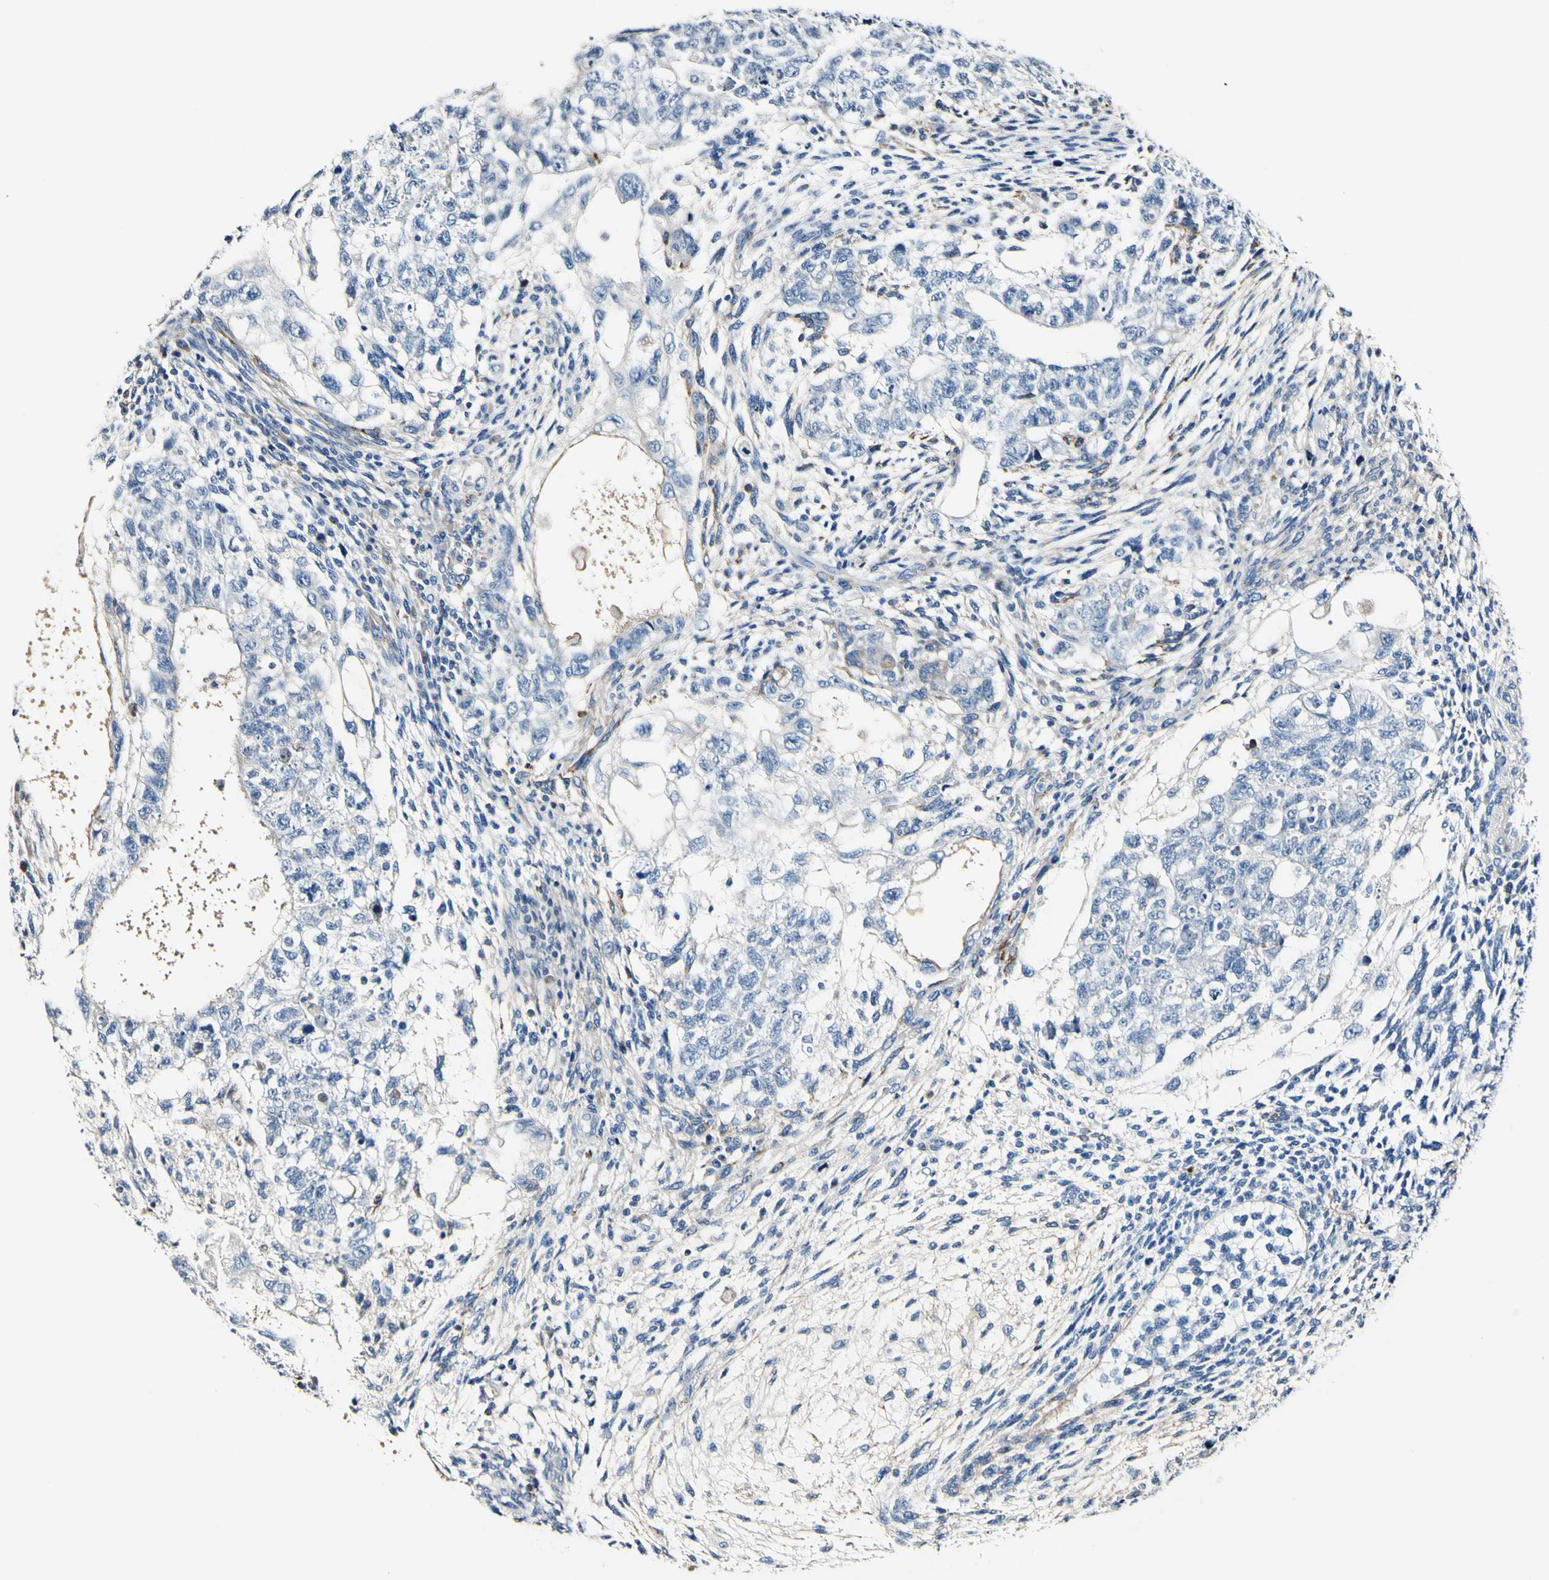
{"staining": {"intensity": "negative", "quantity": "none", "location": "none"}, "tissue": "testis cancer", "cell_type": "Tumor cells", "image_type": "cancer", "snomed": [{"axis": "morphology", "description": "Normal tissue, NOS"}, {"axis": "morphology", "description": "Carcinoma, Embryonal, NOS"}, {"axis": "topography", "description": "Testis"}], "caption": "Testis embryonal carcinoma stained for a protein using IHC reveals no positivity tumor cells.", "gene": "COL6A3", "patient": {"sex": "male", "age": 36}}